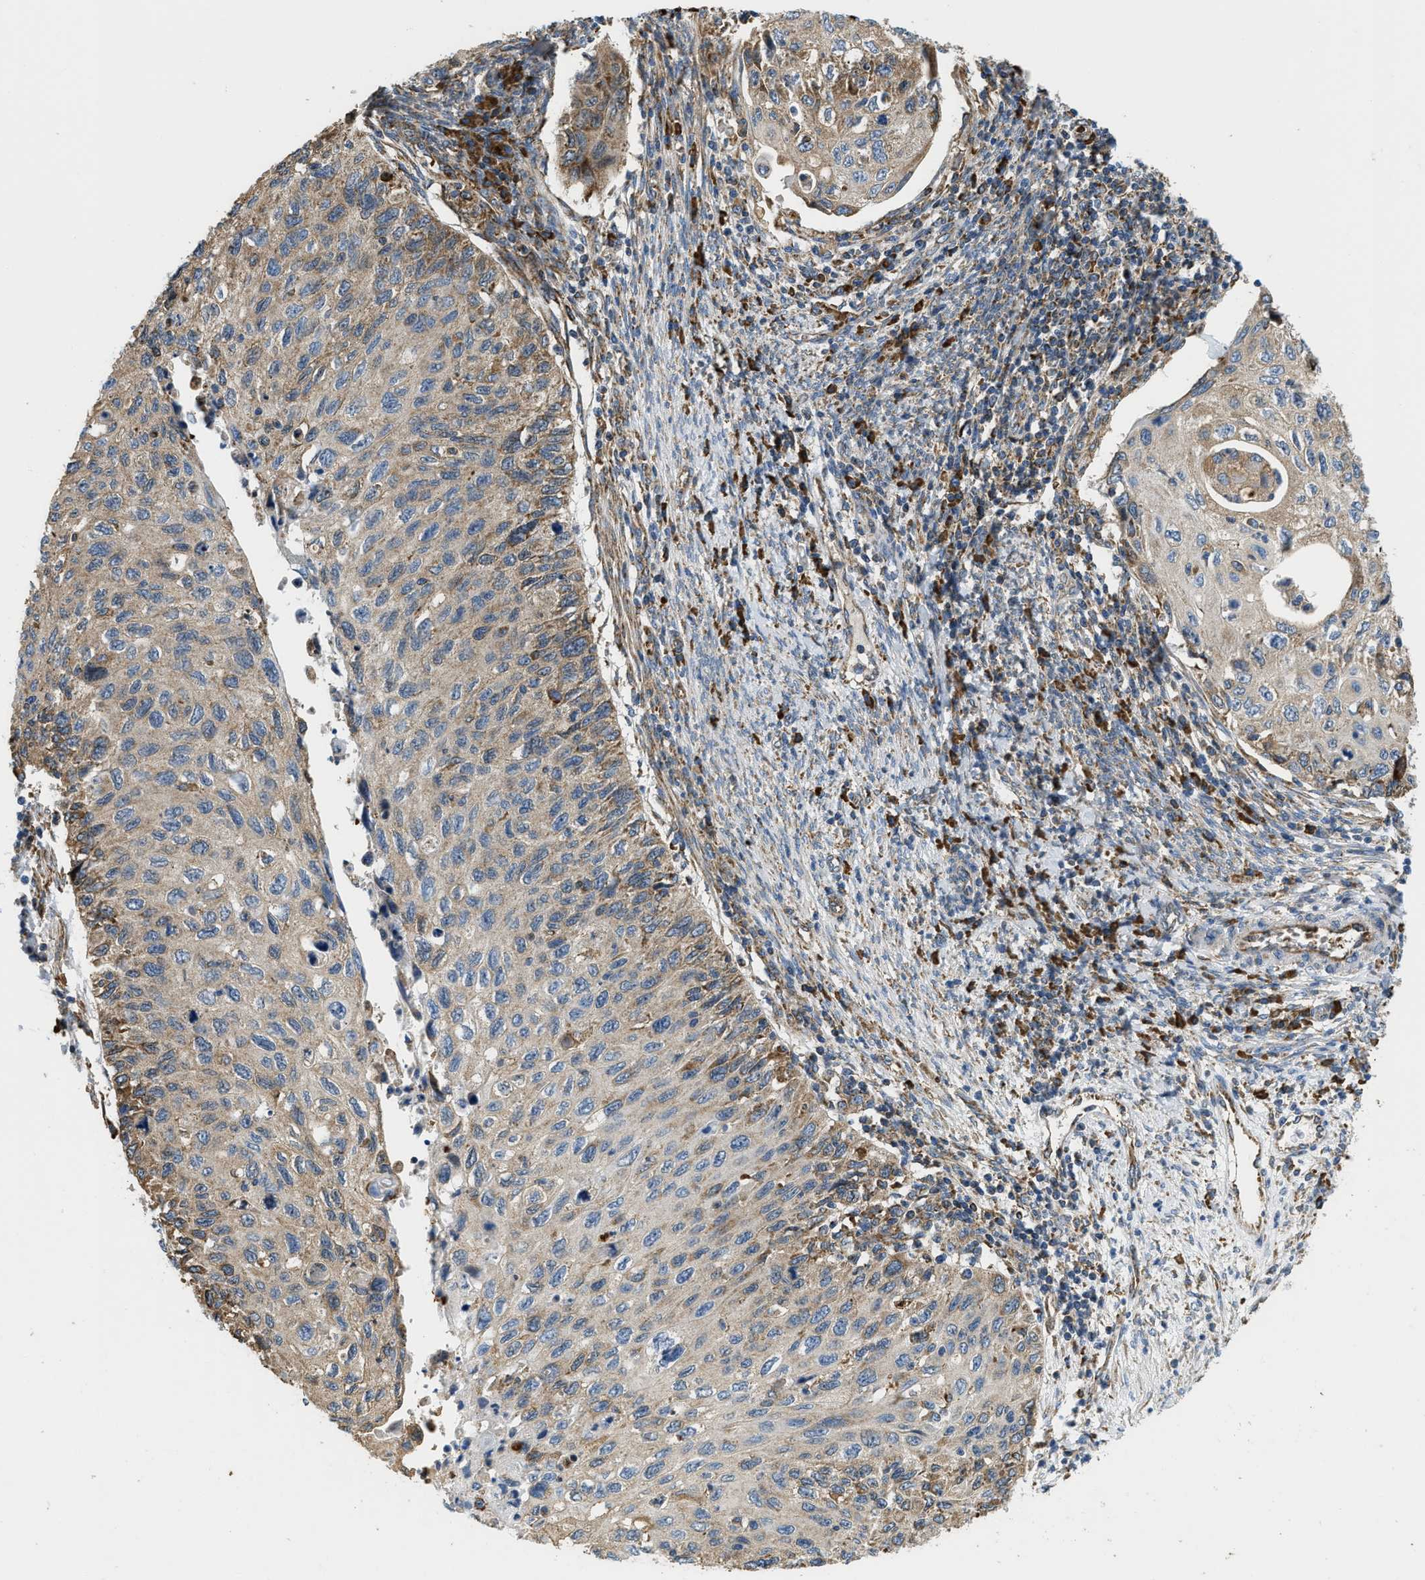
{"staining": {"intensity": "weak", "quantity": ">75%", "location": "cytoplasmic/membranous"}, "tissue": "cervical cancer", "cell_type": "Tumor cells", "image_type": "cancer", "snomed": [{"axis": "morphology", "description": "Squamous cell carcinoma, NOS"}, {"axis": "topography", "description": "Cervix"}], "caption": "This is an image of immunohistochemistry (IHC) staining of cervical cancer, which shows weak staining in the cytoplasmic/membranous of tumor cells.", "gene": "CSPG4", "patient": {"sex": "female", "age": 70}}